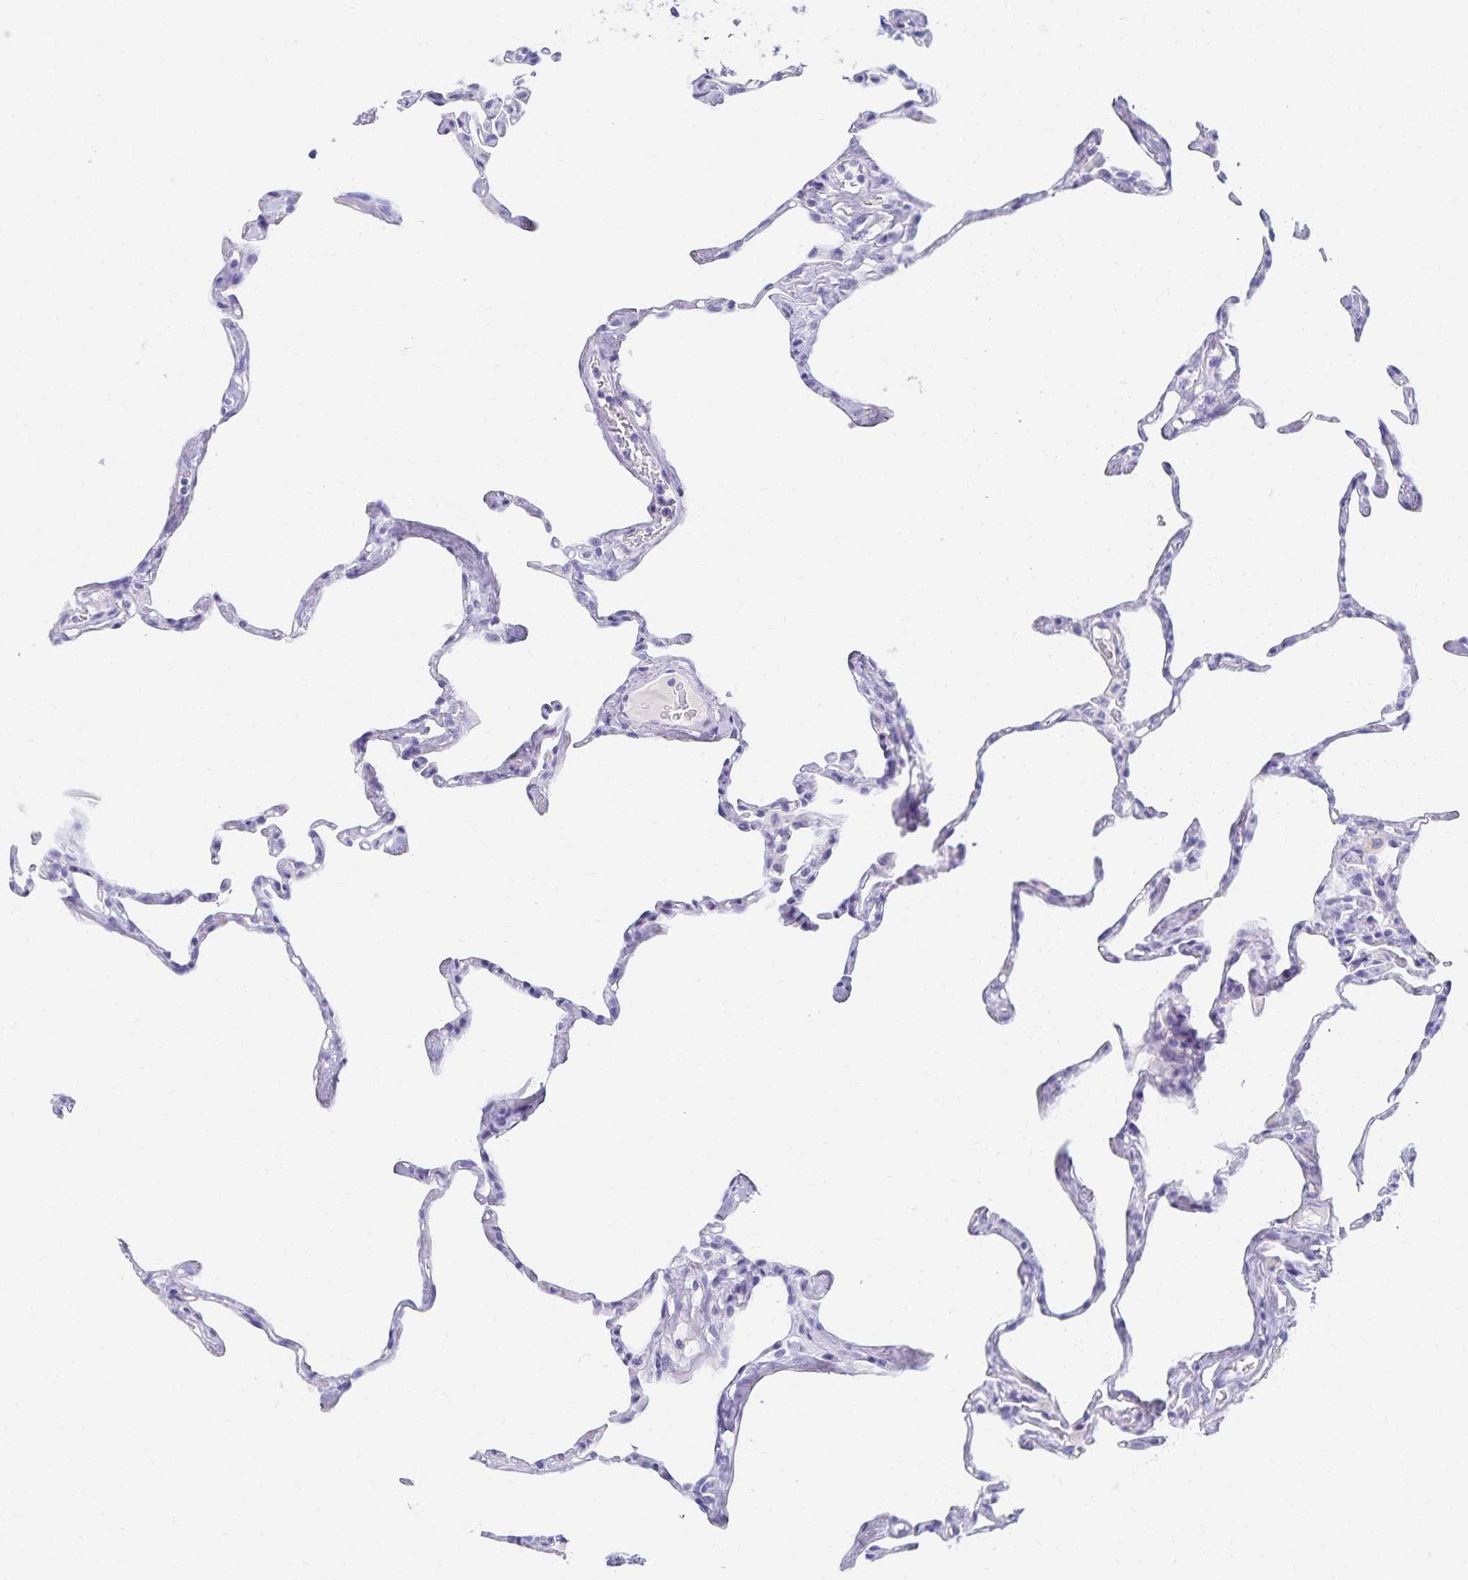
{"staining": {"intensity": "negative", "quantity": "none", "location": "none"}, "tissue": "lung", "cell_type": "Alveolar cells", "image_type": "normal", "snomed": [{"axis": "morphology", "description": "Normal tissue, NOS"}, {"axis": "topography", "description": "Lung"}], "caption": "Alveolar cells show no significant protein positivity in unremarkable lung. (Brightfield microscopy of DAB (3,3'-diaminobenzidine) immunohistochemistry at high magnification).", "gene": "C2orf50", "patient": {"sex": "male", "age": 65}}